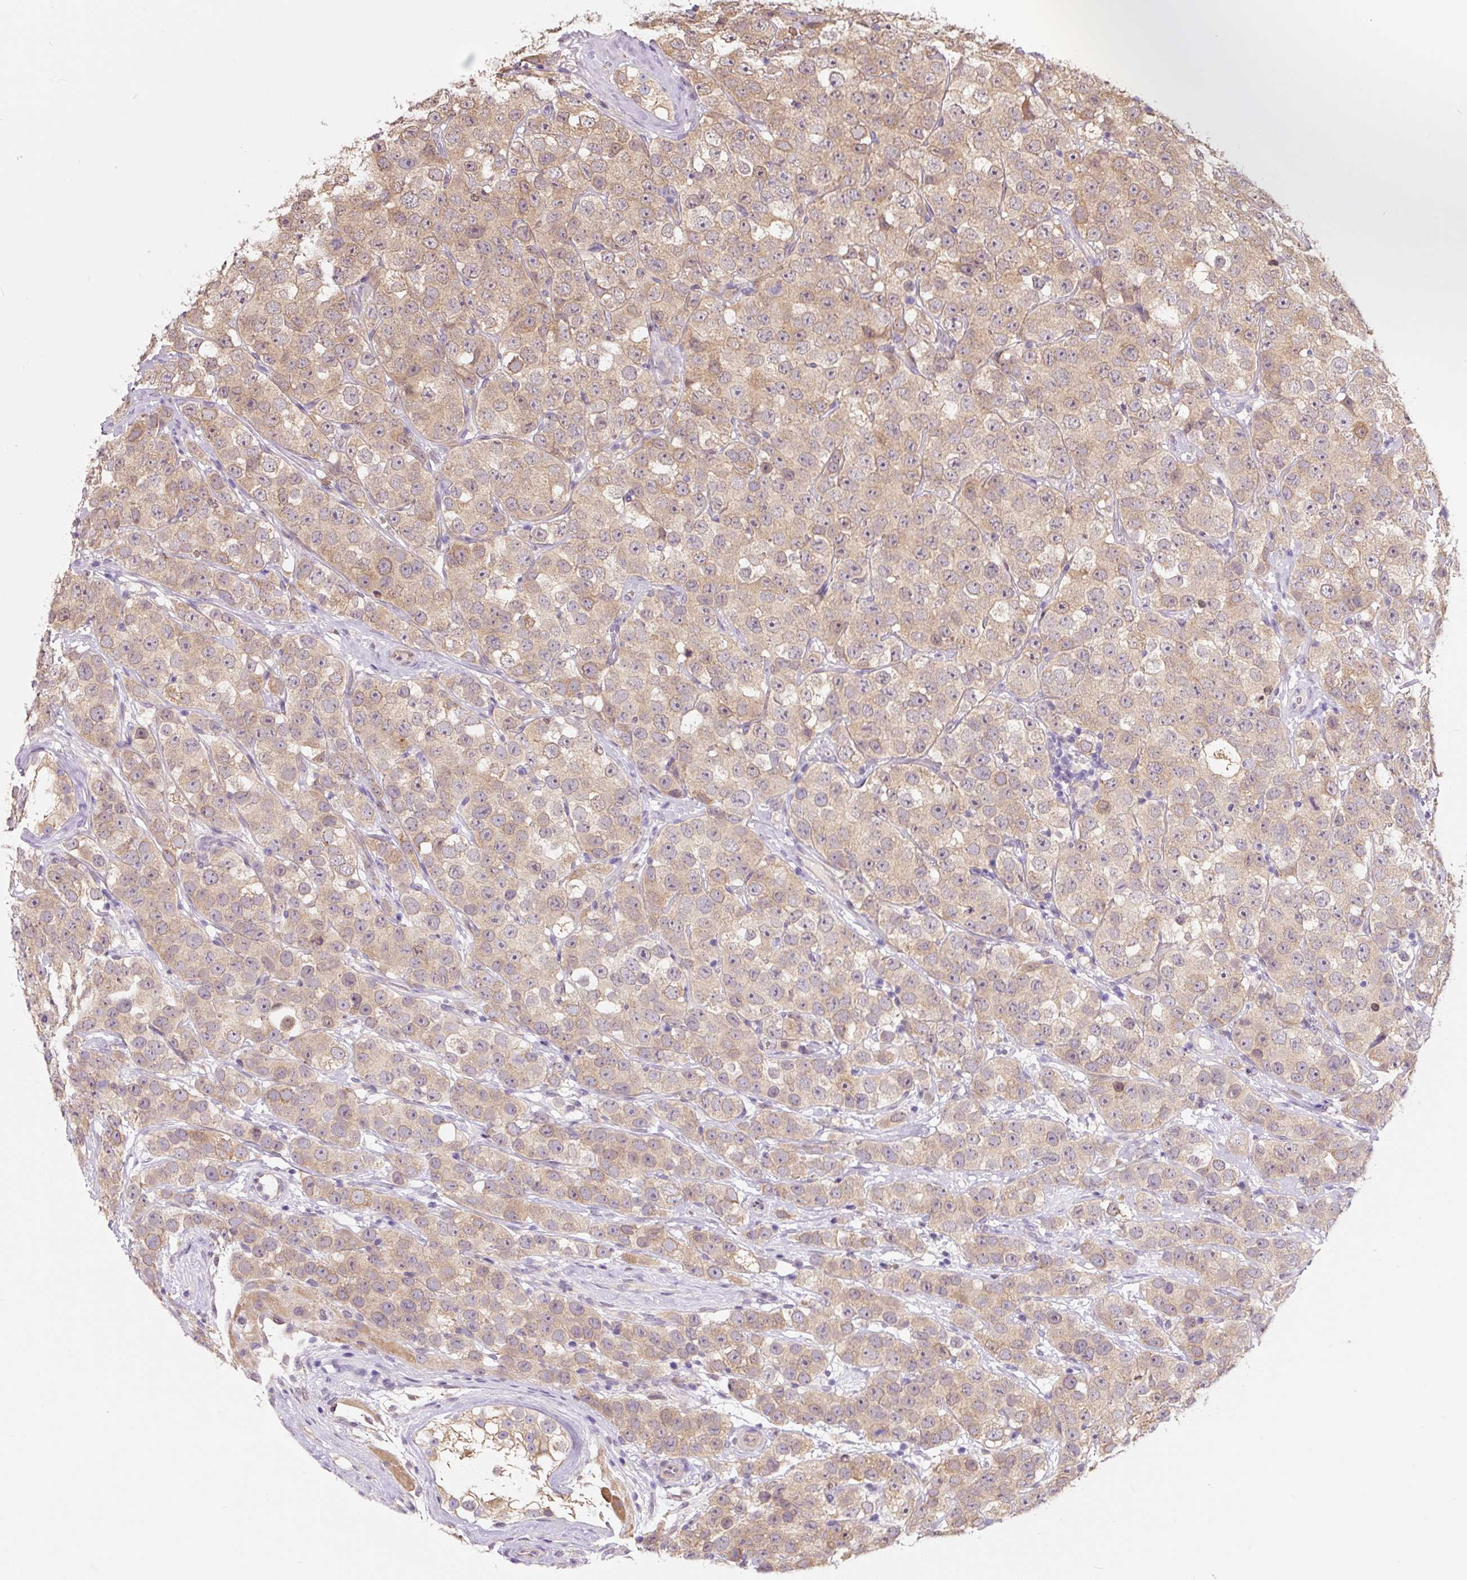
{"staining": {"intensity": "weak", "quantity": ">75%", "location": "cytoplasmic/membranous"}, "tissue": "testis cancer", "cell_type": "Tumor cells", "image_type": "cancer", "snomed": [{"axis": "morphology", "description": "Seminoma, NOS"}, {"axis": "topography", "description": "Testis"}], "caption": "Protein positivity by immunohistochemistry (IHC) demonstrates weak cytoplasmic/membranous positivity in approximately >75% of tumor cells in testis cancer (seminoma). The staining was performed using DAB to visualize the protein expression in brown, while the nuclei were stained in blue with hematoxylin (Magnification: 20x).", "gene": "ASRGL1", "patient": {"sex": "male", "age": 28}}